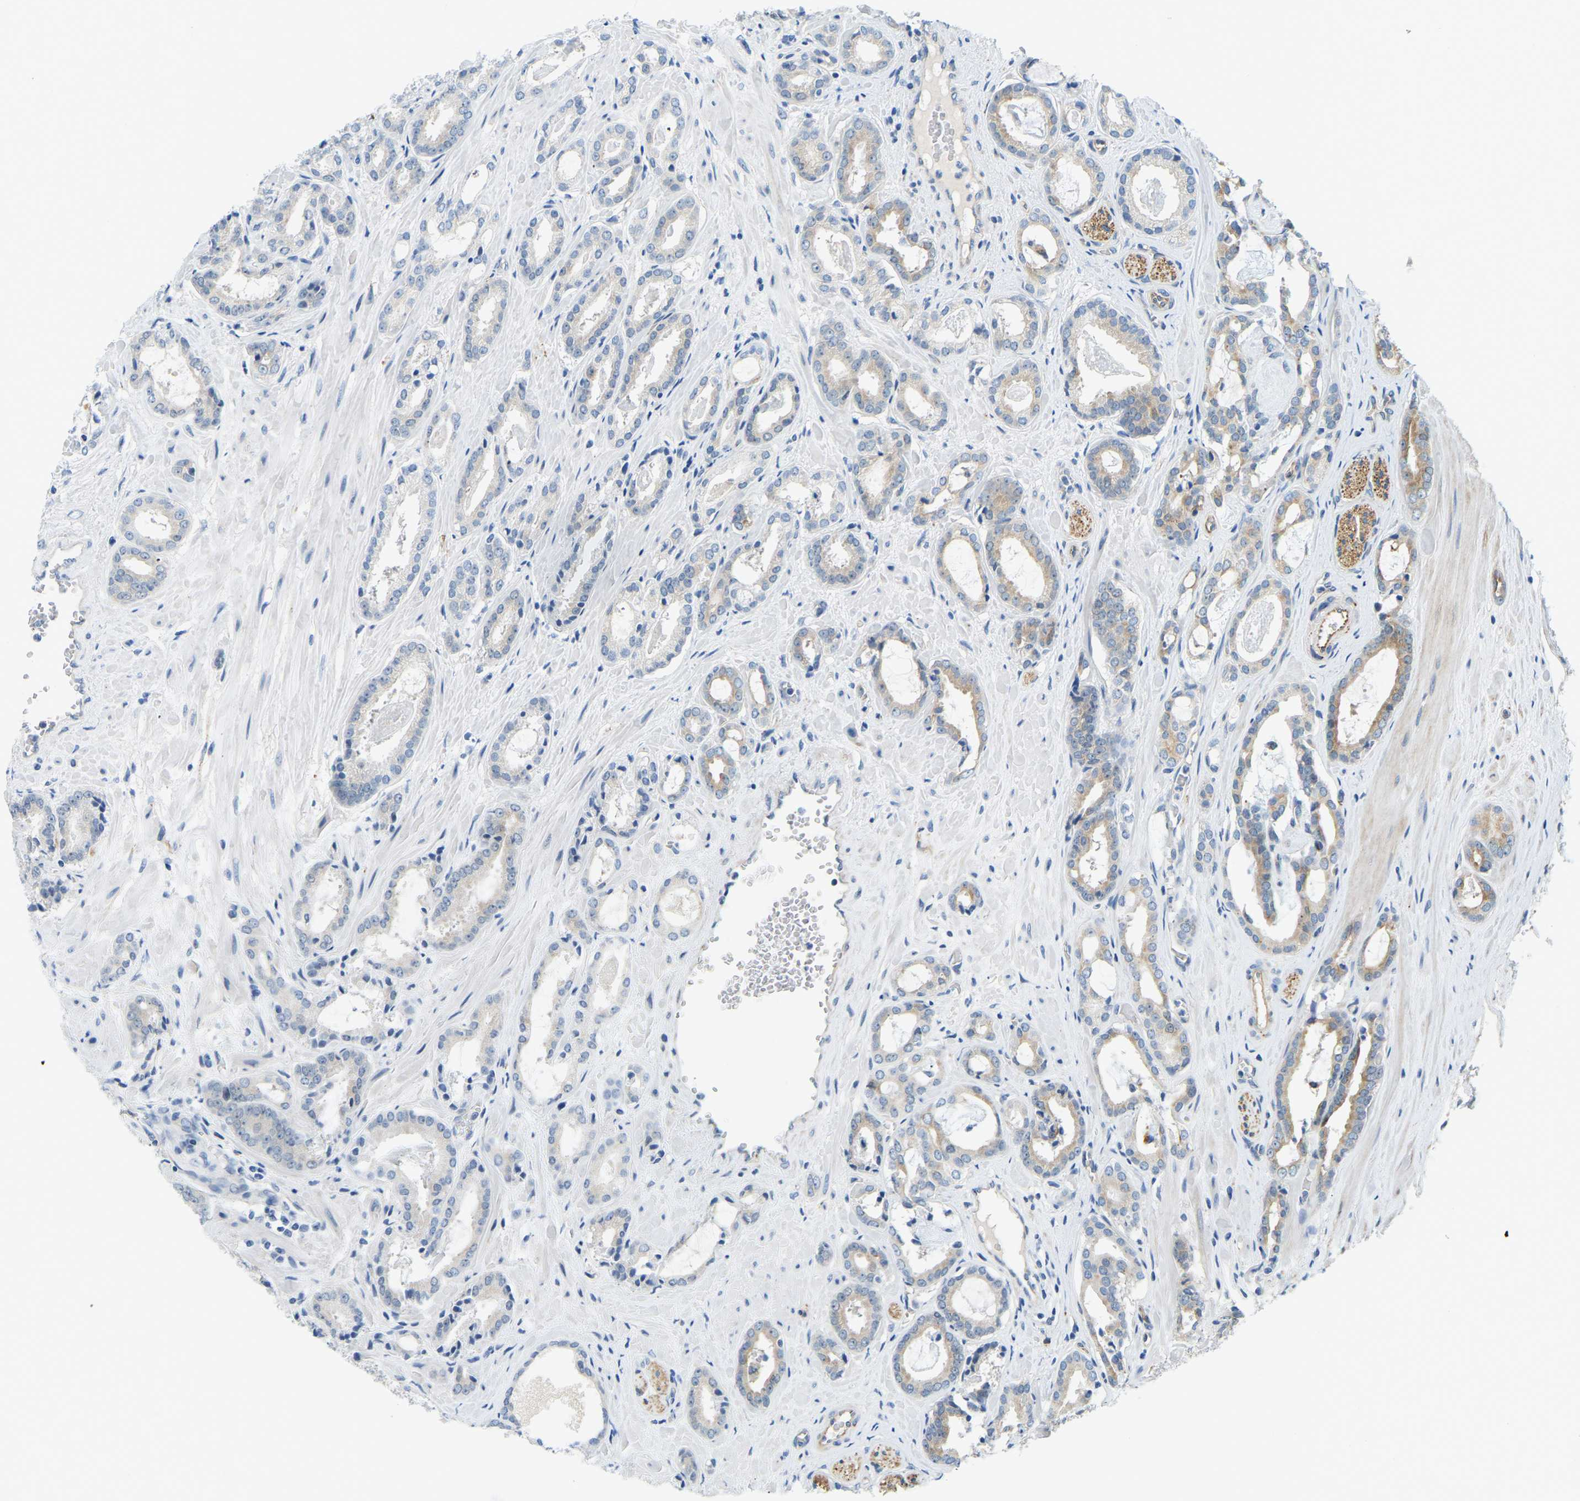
{"staining": {"intensity": "moderate", "quantity": "<25%", "location": "cytoplasmic/membranous"}, "tissue": "prostate cancer", "cell_type": "Tumor cells", "image_type": "cancer", "snomed": [{"axis": "morphology", "description": "Adenocarcinoma, Low grade"}, {"axis": "topography", "description": "Prostate"}], "caption": "A high-resolution histopathology image shows IHC staining of adenocarcinoma (low-grade) (prostate), which displays moderate cytoplasmic/membranous staining in about <25% of tumor cells.", "gene": "NME8", "patient": {"sex": "male", "age": 53}}